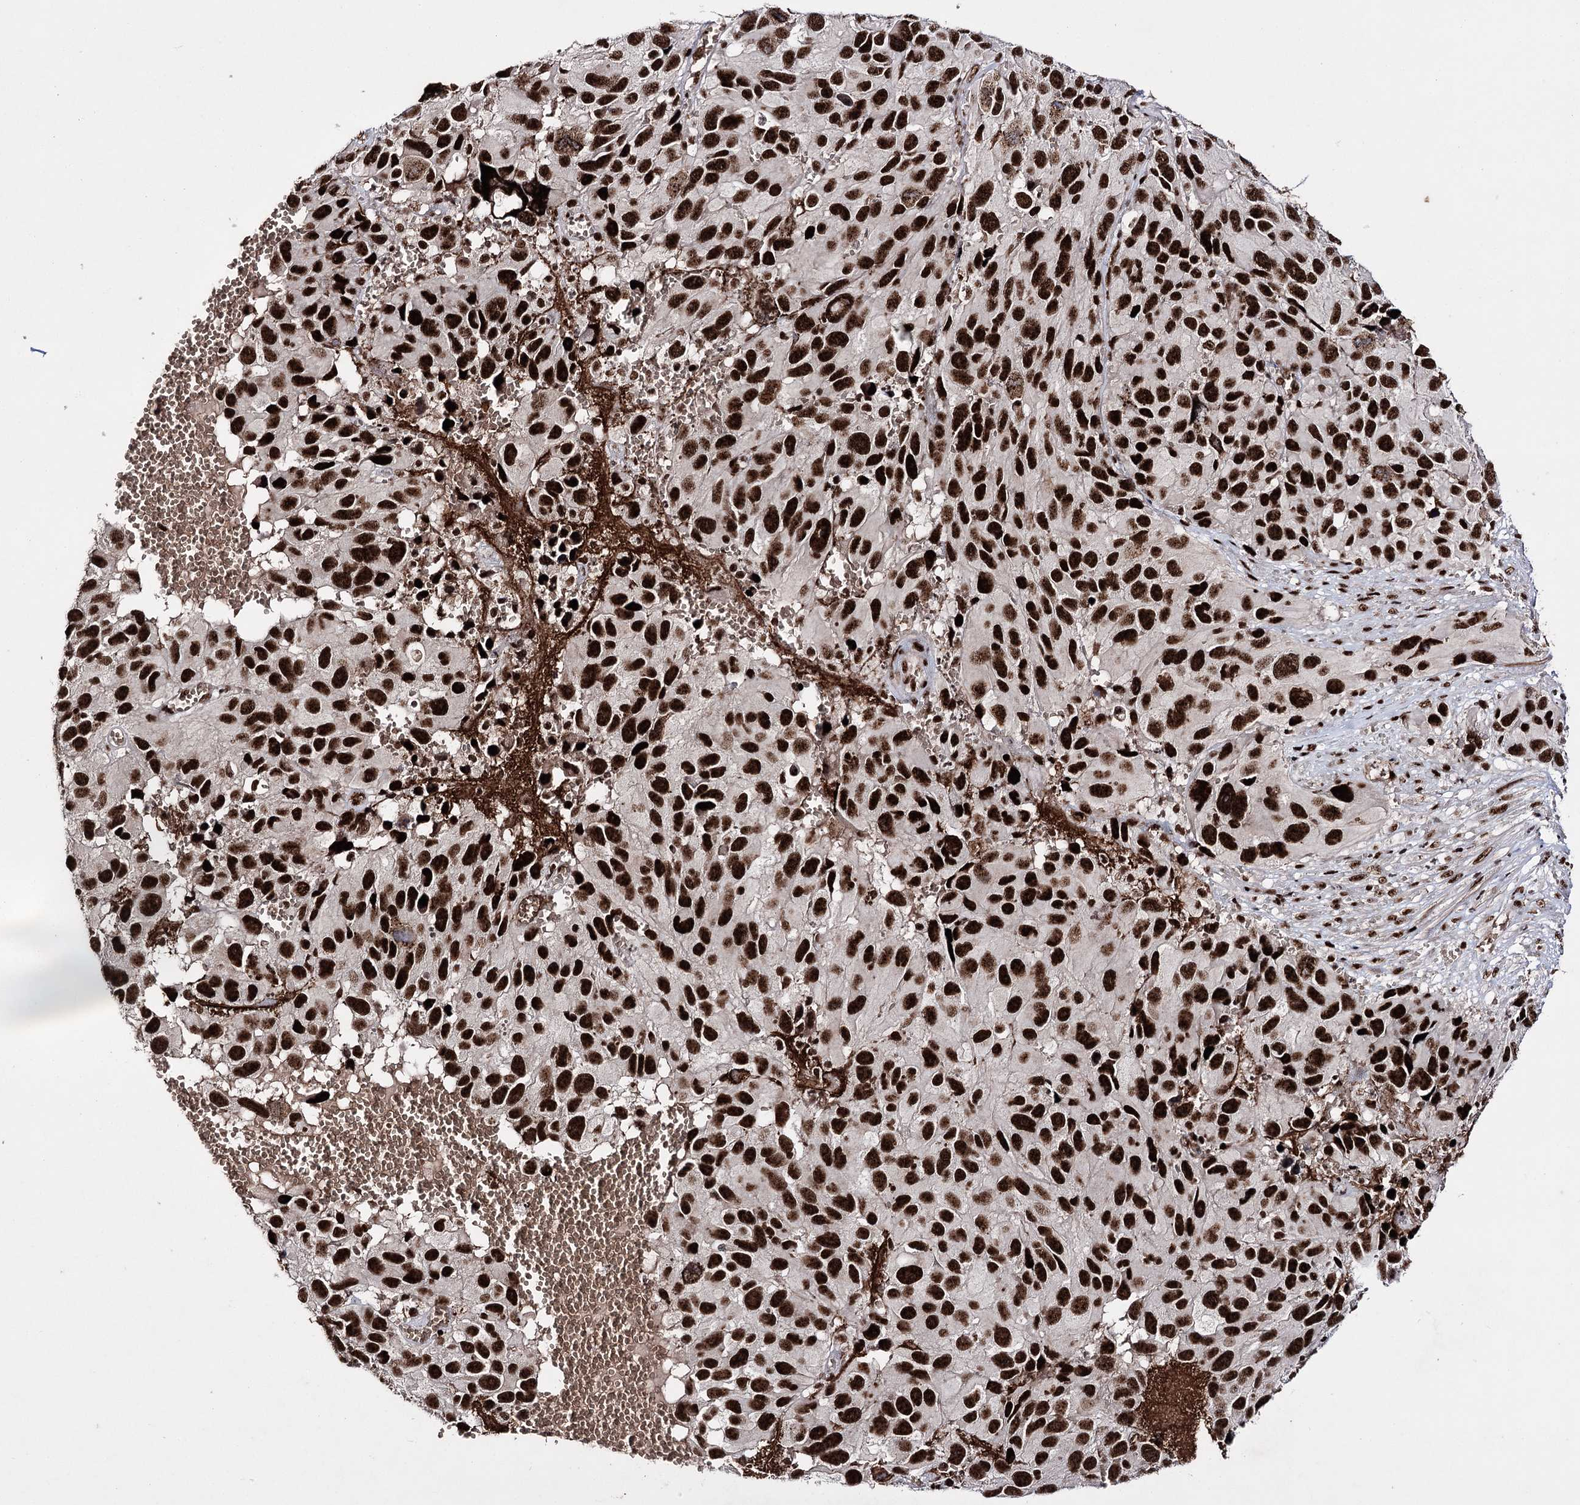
{"staining": {"intensity": "strong", "quantity": ">75%", "location": "nuclear"}, "tissue": "melanoma", "cell_type": "Tumor cells", "image_type": "cancer", "snomed": [{"axis": "morphology", "description": "Malignant melanoma, NOS"}, {"axis": "topography", "description": "Skin"}], "caption": "DAB (3,3'-diaminobenzidine) immunohistochemical staining of malignant melanoma demonstrates strong nuclear protein staining in approximately >75% of tumor cells.", "gene": "PRPF40A", "patient": {"sex": "male", "age": 84}}